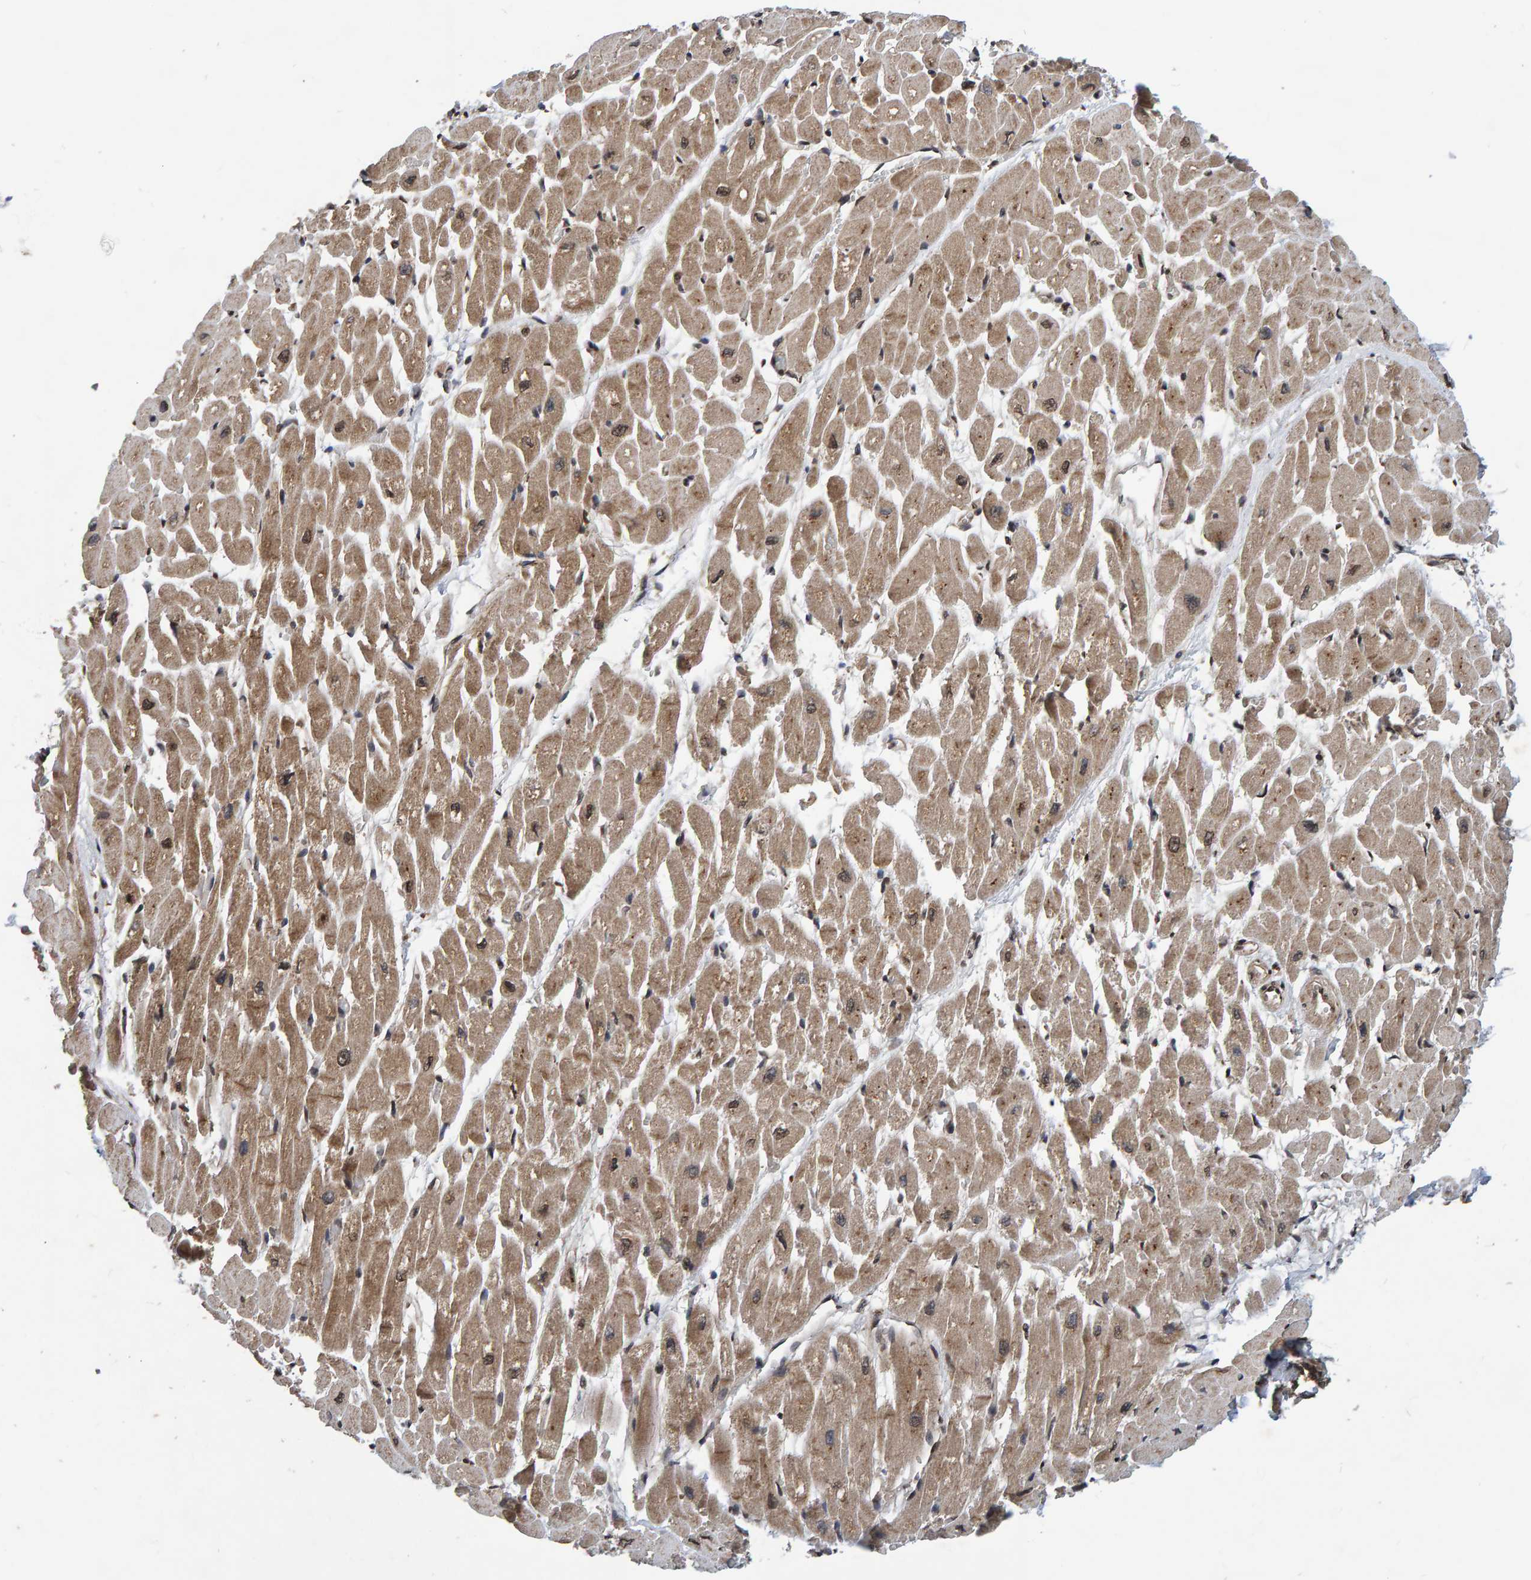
{"staining": {"intensity": "moderate", "quantity": ">75%", "location": "cytoplasmic/membranous"}, "tissue": "heart muscle", "cell_type": "Cardiomyocytes", "image_type": "normal", "snomed": [{"axis": "morphology", "description": "Normal tissue, NOS"}, {"axis": "topography", "description": "Heart"}], "caption": "Protein positivity by immunohistochemistry demonstrates moderate cytoplasmic/membranous positivity in approximately >75% of cardiomyocytes in unremarkable heart muscle.", "gene": "GAB2", "patient": {"sex": "male", "age": 45}}